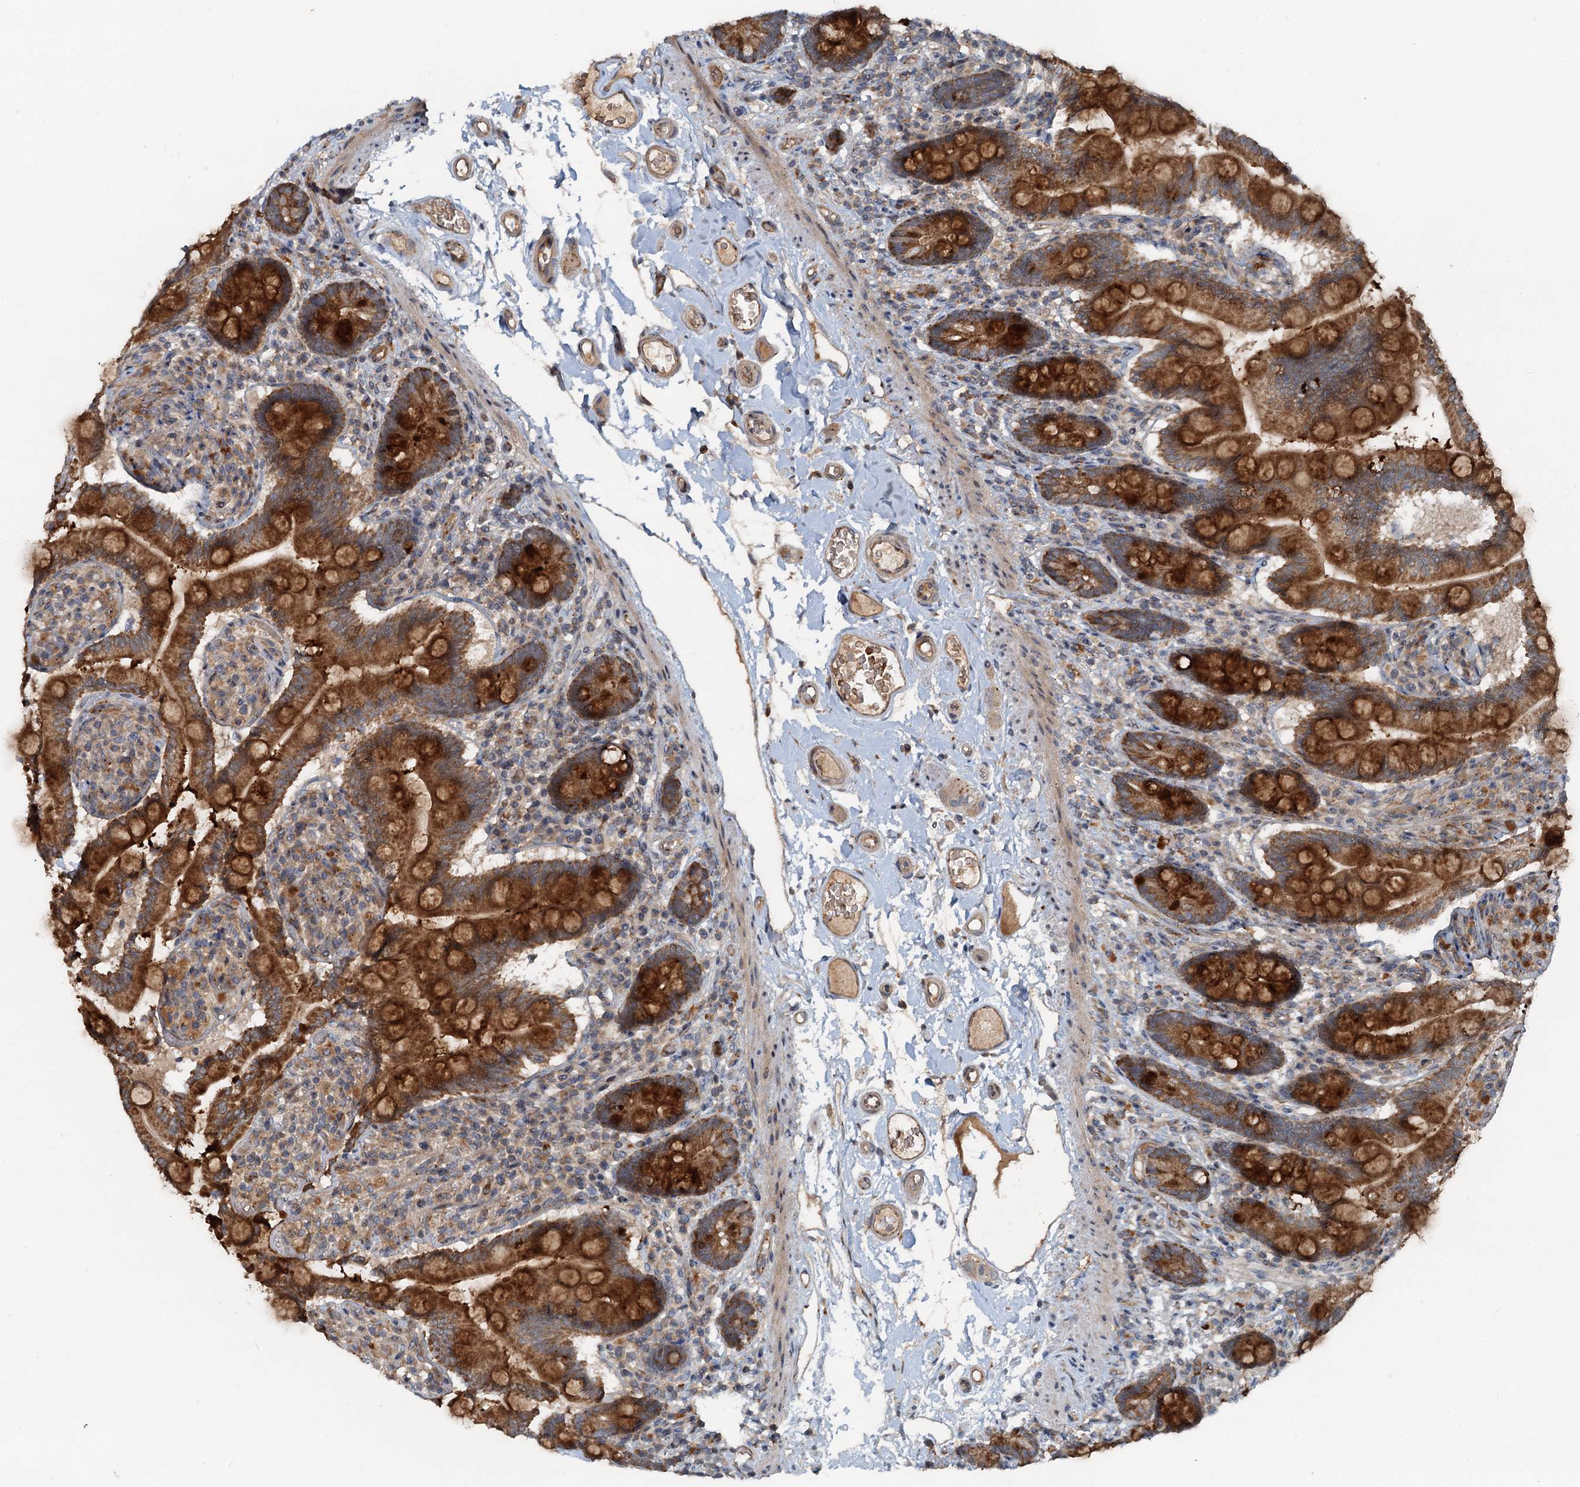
{"staining": {"intensity": "strong", "quantity": ">75%", "location": "cytoplasmic/membranous"}, "tissue": "small intestine", "cell_type": "Glandular cells", "image_type": "normal", "snomed": [{"axis": "morphology", "description": "Normal tissue, NOS"}, {"axis": "topography", "description": "Small intestine"}], "caption": "This image shows IHC staining of benign small intestine, with high strong cytoplasmic/membranous positivity in approximately >75% of glandular cells.", "gene": "CEP68", "patient": {"sex": "female", "age": 64}}